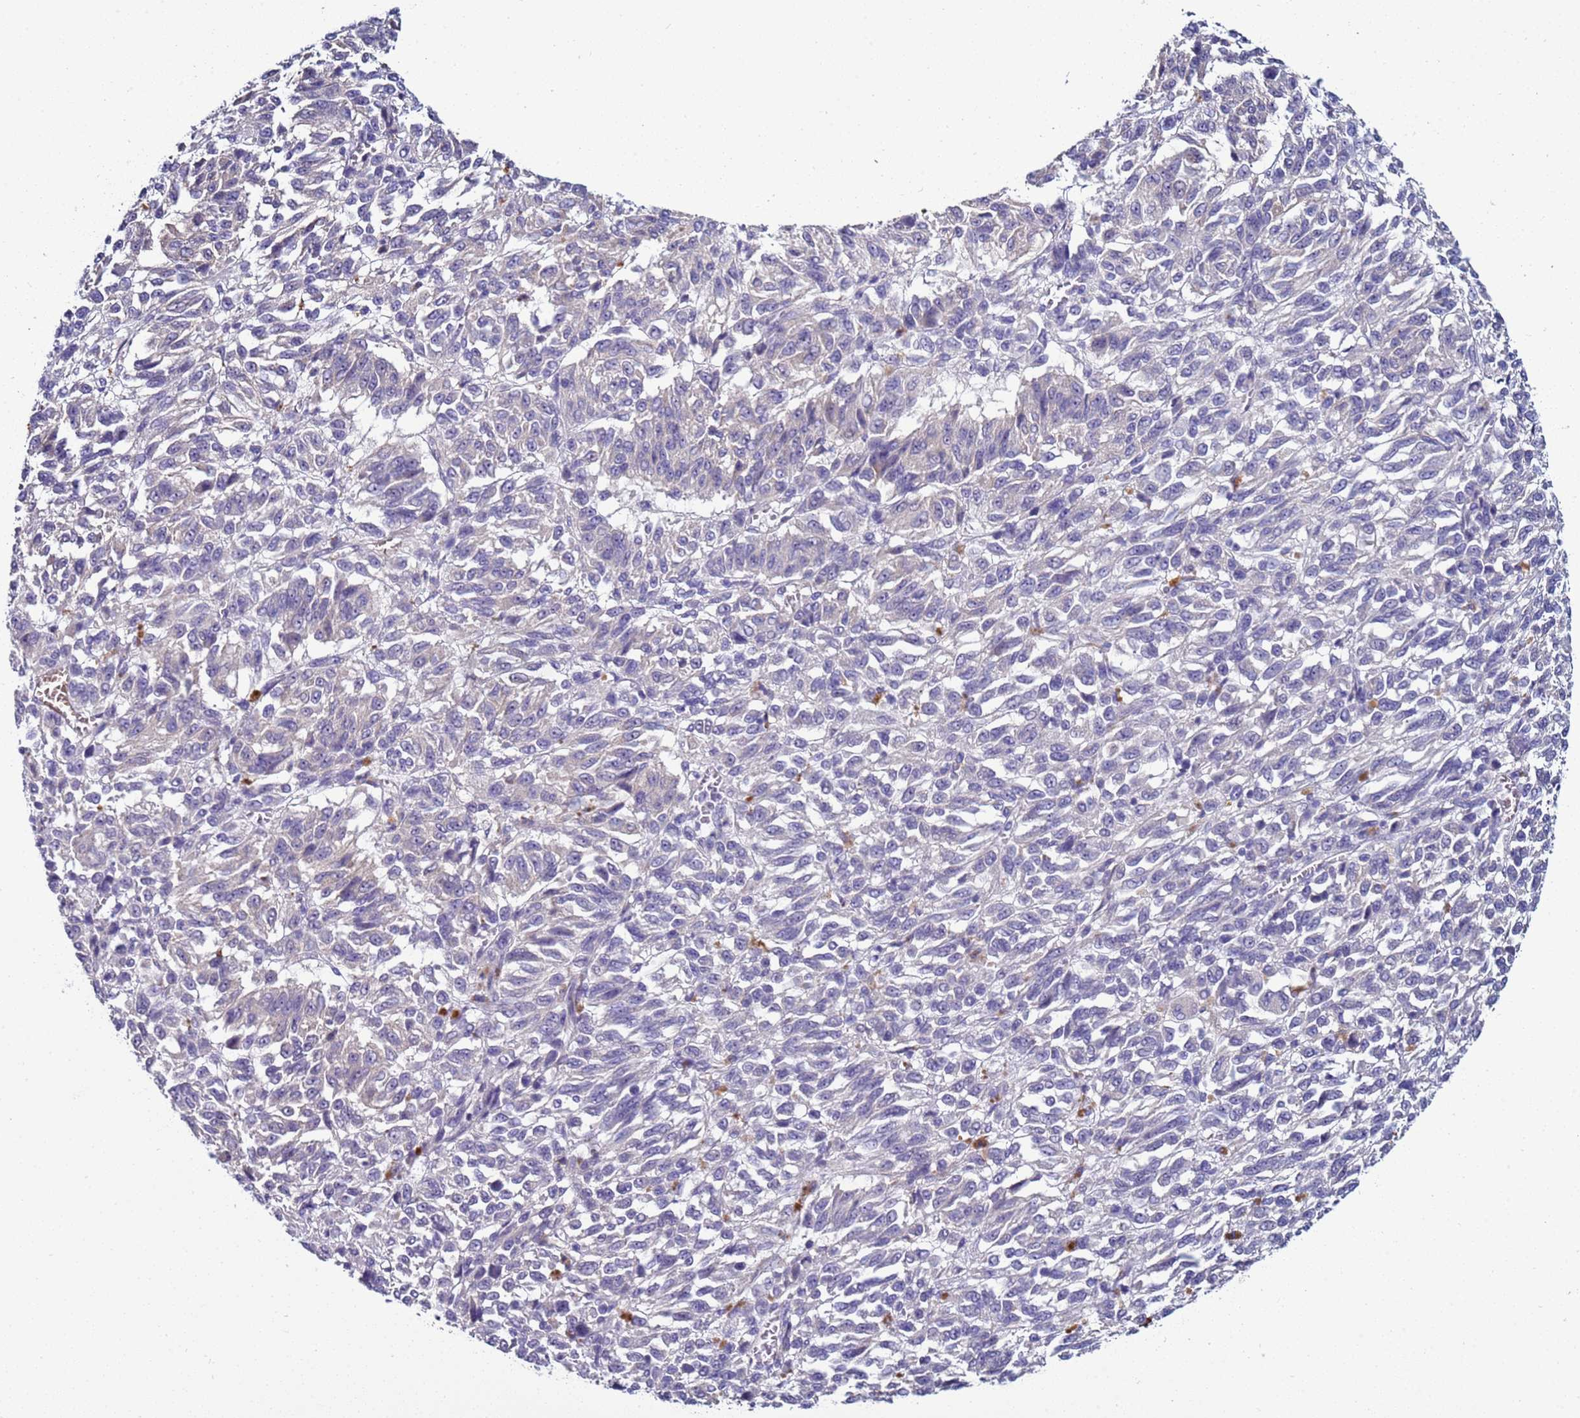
{"staining": {"intensity": "negative", "quantity": "none", "location": "none"}, "tissue": "melanoma", "cell_type": "Tumor cells", "image_type": "cancer", "snomed": [{"axis": "morphology", "description": "Malignant melanoma, Metastatic site"}, {"axis": "topography", "description": "Lung"}], "caption": "Tumor cells show no significant protein staining in malignant melanoma (metastatic site).", "gene": "TRIM51", "patient": {"sex": "male", "age": 64}}